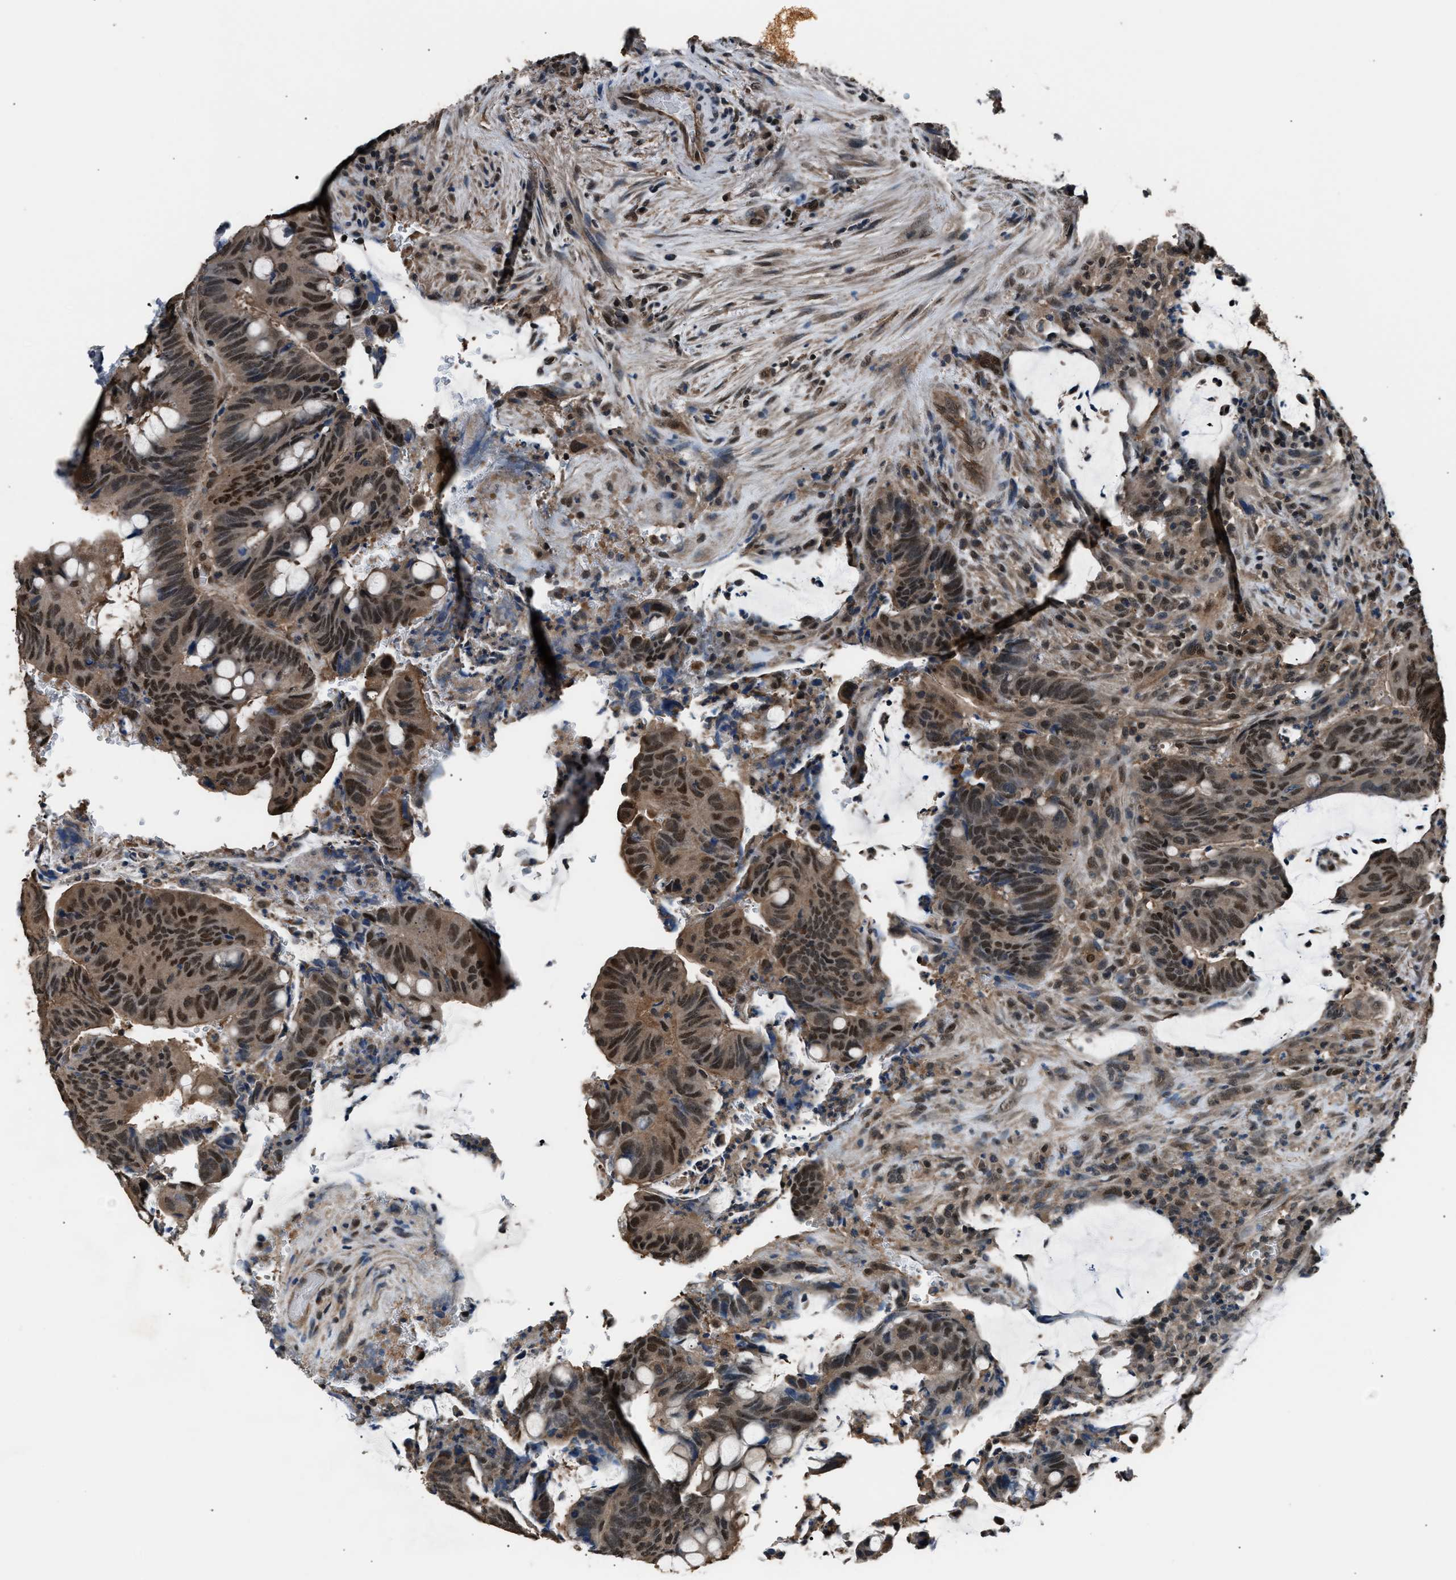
{"staining": {"intensity": "moderate", "quantity": ">75%", "location": "cytoplasmic/membranous,nuclear"}, "tissue": "colorectal cancer", "cell_type": "Tumor cells", "image_type": "cancer", "snomed": [{"axis": "morphology", "description": "Normal tissue, NOS"}, {"axis": "morphology", "description": "Adenocarcinoma, NOS"}, {"axis": "topography", "description": "Rectum"}, {"axis": "topography", "description": "Peripheral nerve tissue"}], "caption": "An image of adenocarcinoma (colorectal) stained for a protein demonstrates moderate cytoplasmic/membranous and nuclear brown staining in tumor cells.", "gene": "DFFA", "patient": {"sex": "male", "age": 92}}